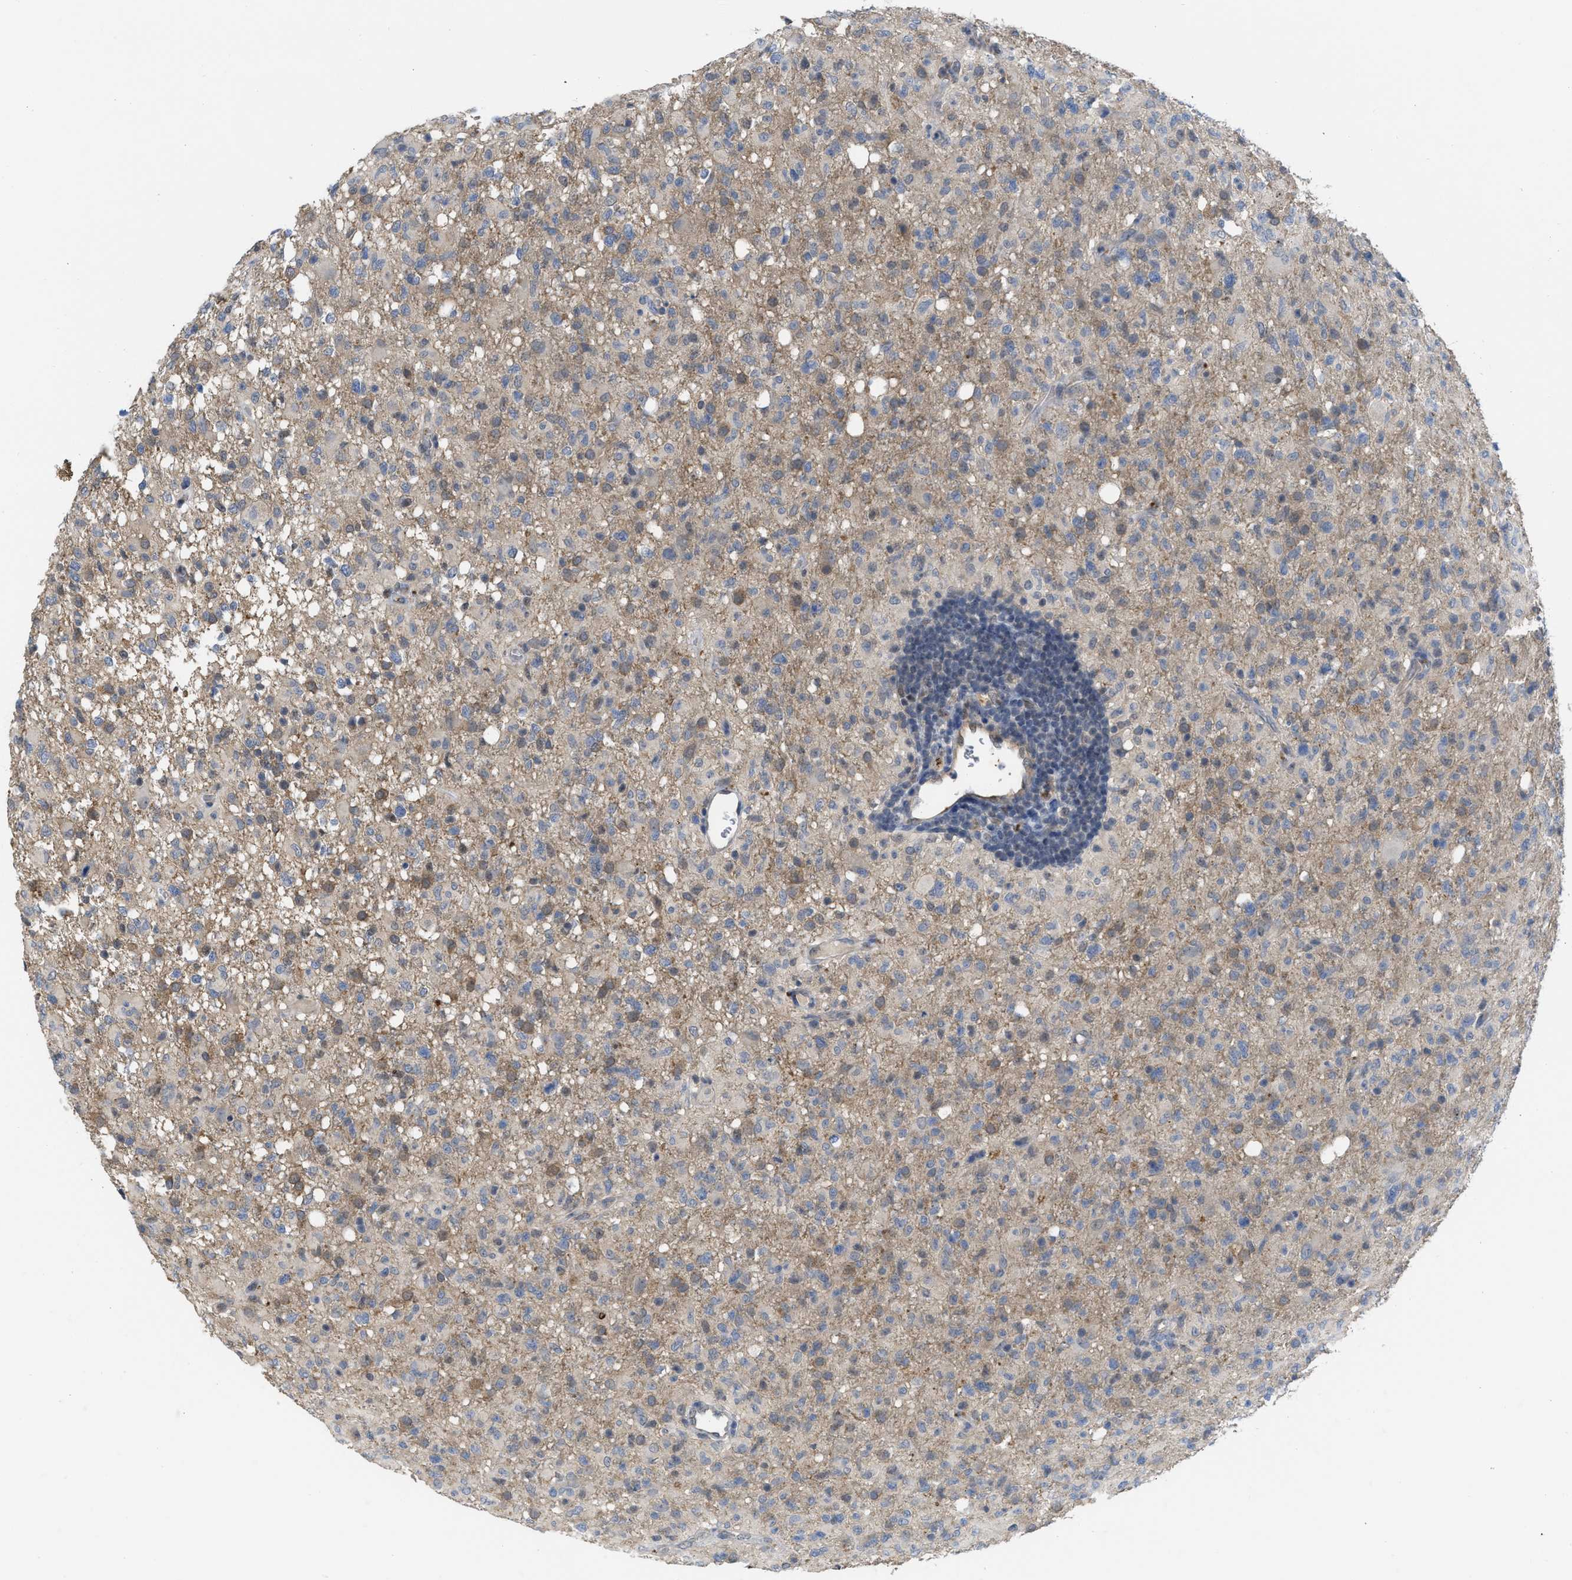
{"staining": {"intensity": "negative", "quantity": "none", "location": "none"}, "tissue": "glioma", "cell_type": "Tumor cells", "image_type": "cancer", "snomed": [{"axis": "morphology", "description": "Glioma, malignant, High grade"}, {"axis": "topography", "description": "Brain"}], "caption": "Immunohistochemistry histopathology image of malignant glioma (high-grade) stained for a protein (brown), which reveals no staining in tumor cells.", "gene": "NAPEPLD", "patient": {"sex": "female", "age": 57}}